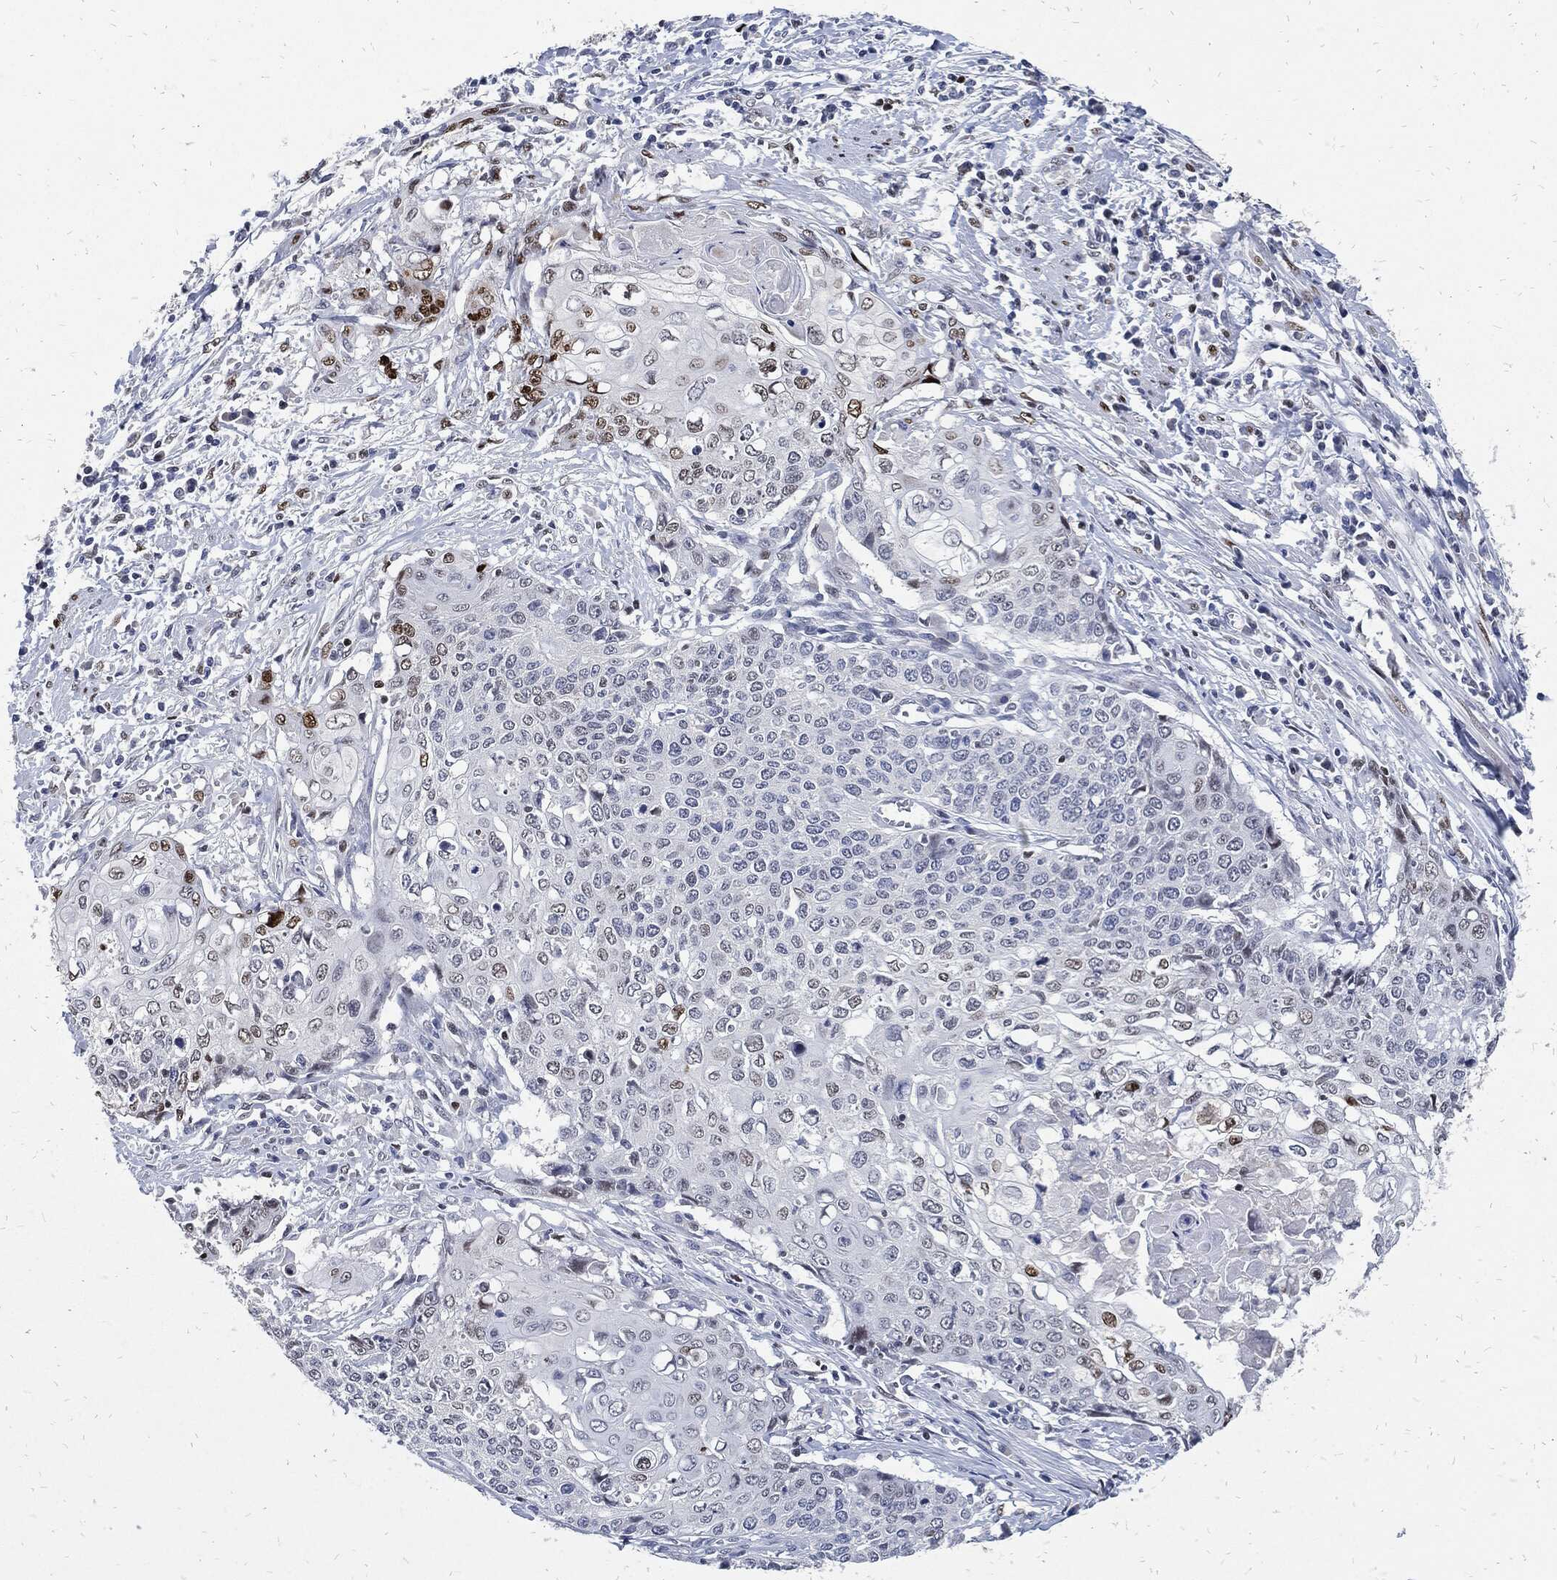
{"staining": {"intensity": "strong", "quantity": "<25%", "location": "nuclear"}, "tissue": "cervical cancer", "cell_type": "Tumor cells", "image_type": "cancer", "snomed": [{"axis": "morphology", "description": "Squamous cell carcinoma, NOS"}, {"axis": "topography", "description": "Cervix"}], "caption": "Protein analysis of cervical squamous cell carcinoma tissue displays strong nuclear expression in about <25% of tumor cells.", "gene": "JUN", "patient": {"sex": "female", "age": 39}}